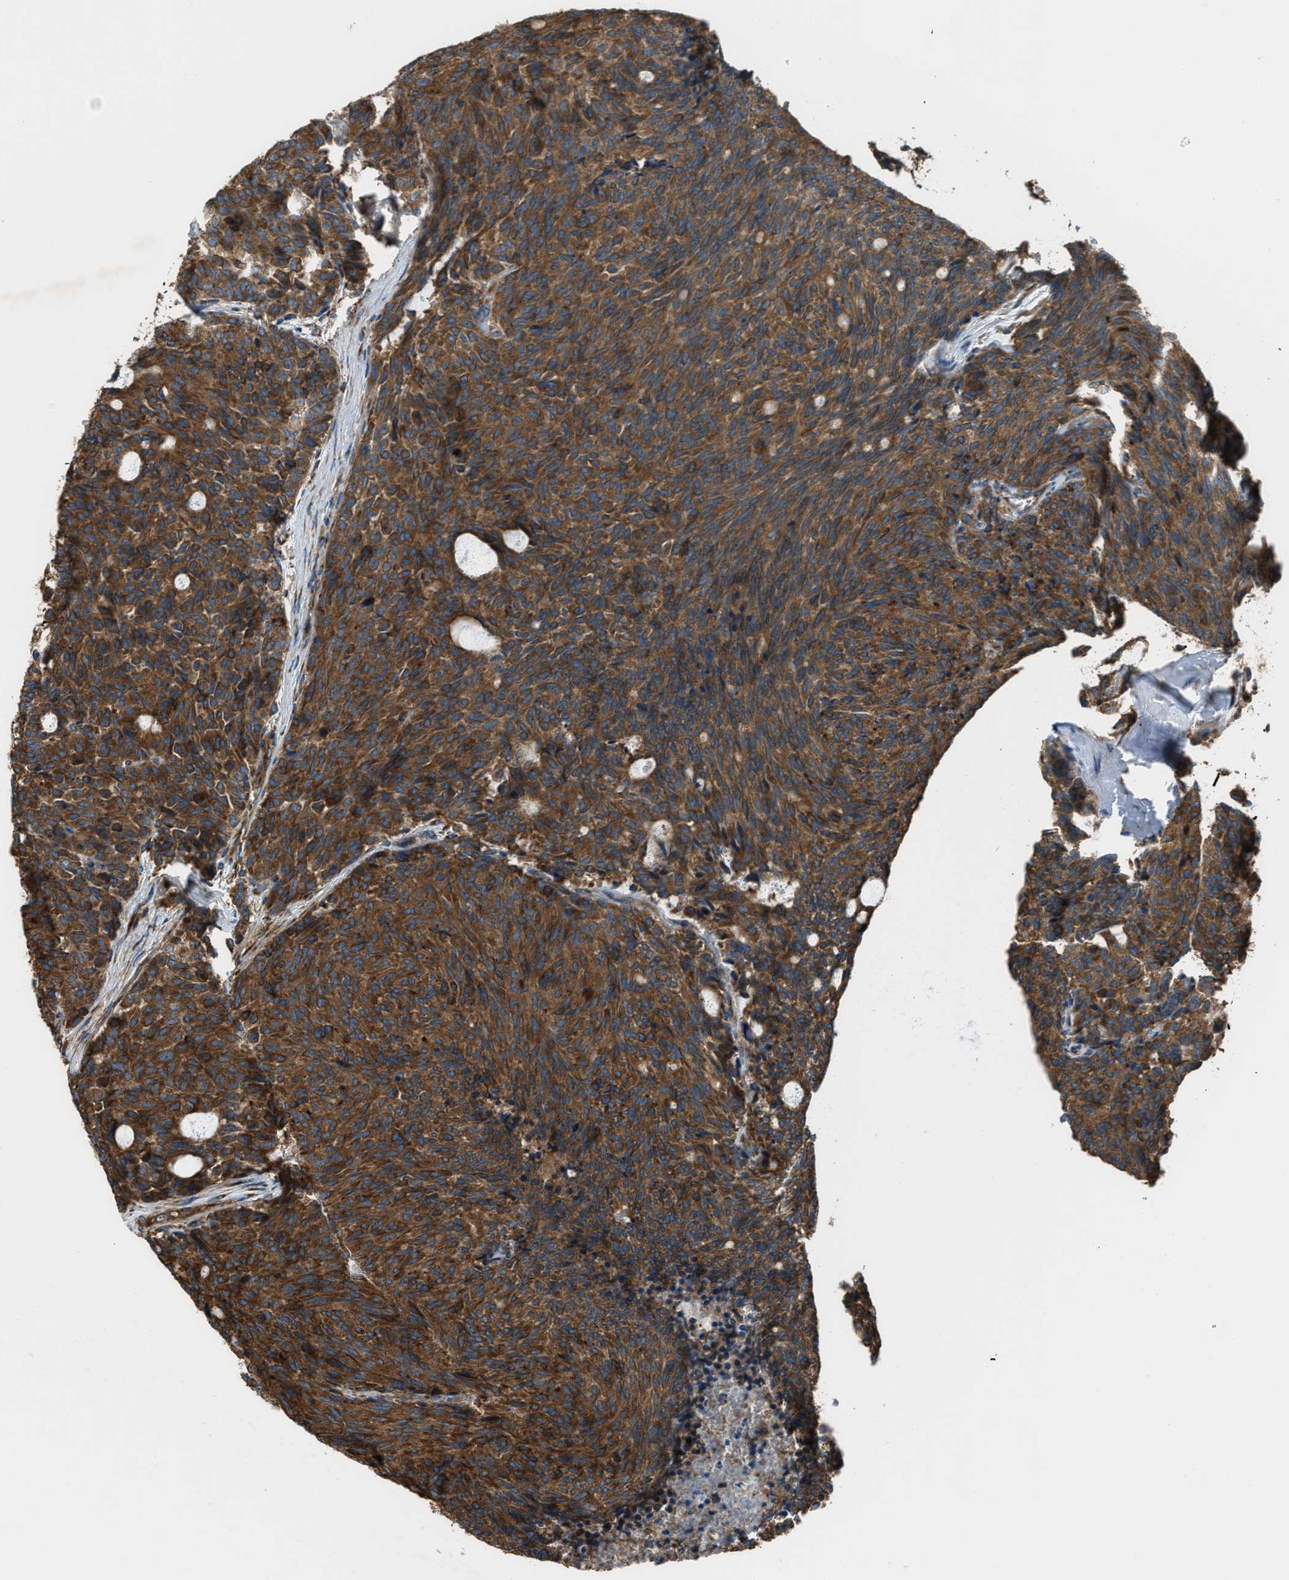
{"staining": {"intensity": "strong", "quantity": ">75%", "location": "cytoplasmic/membranous"}, "tissue": "carcinoid", "cell_type": "Tumor cells", "image_type": "cancer", "snomed": [{"axis": "morphology", "description": "Carcinoid, malignant, NOS"}, {"axis": "topography", "description": "Pancreas"}], "caption": "A brown stain highlights strong cytoplasmic/membranous expression of a protein in carcinoid tumor cells.", "gene": "TRPC1", "patient": {"sex": "female", "age": 54}}